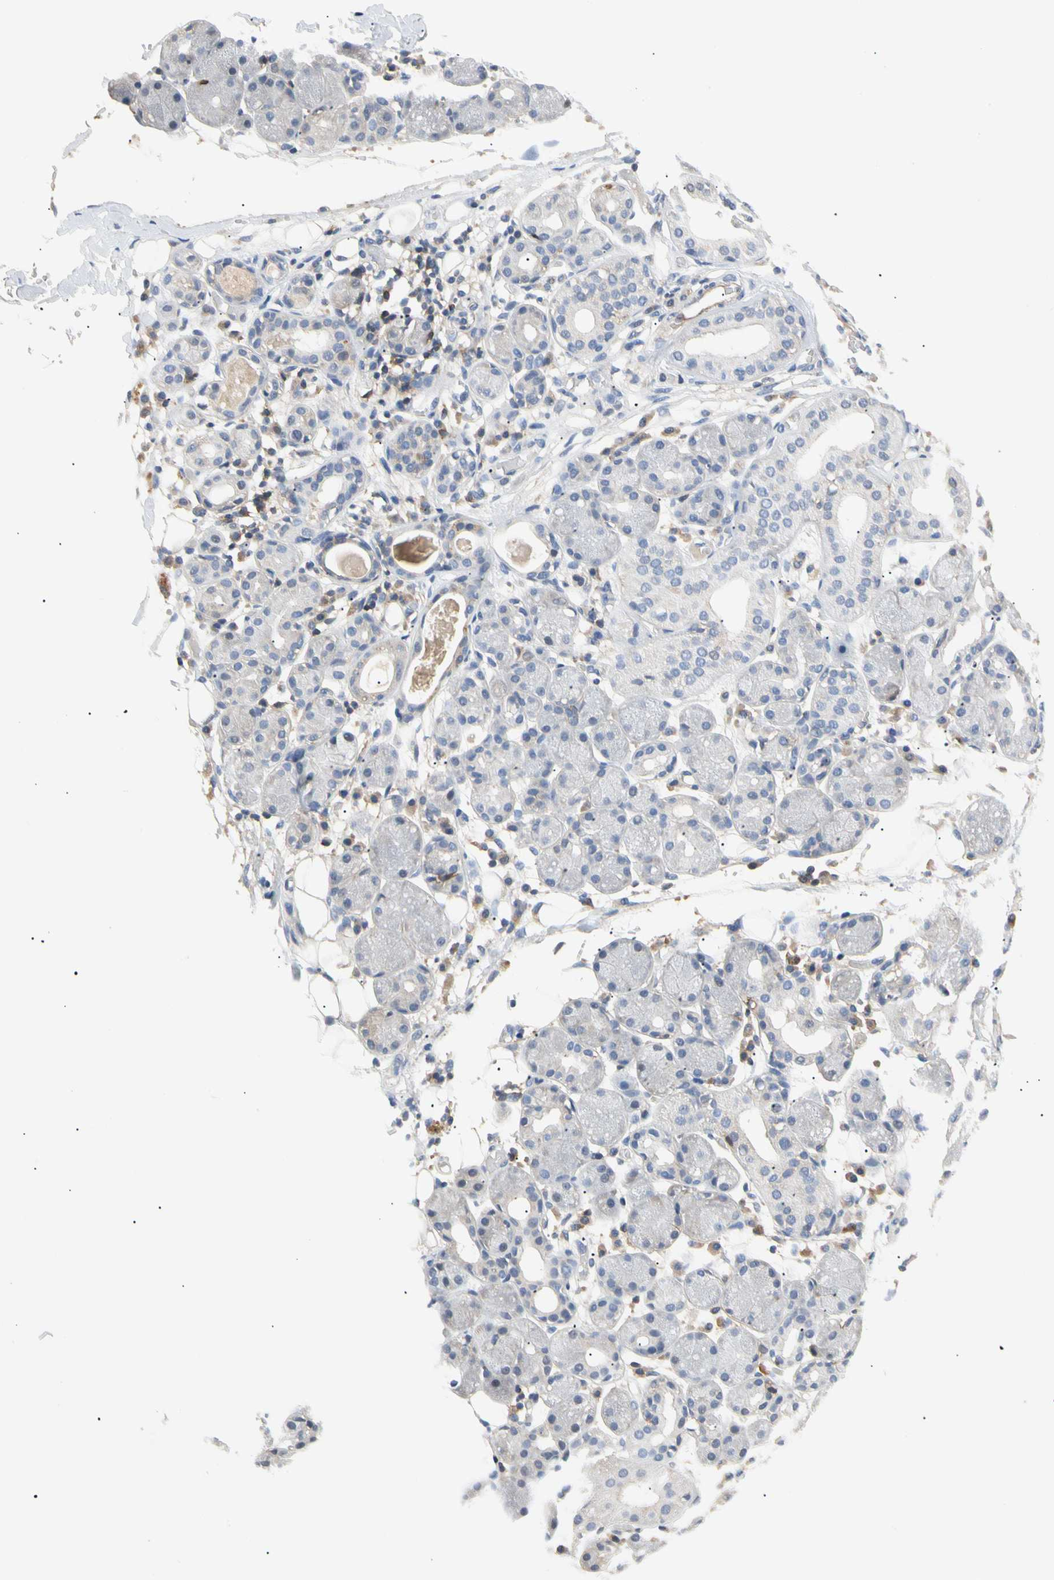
{"staining": {"intensity": "weak", "quantity": "<25%", "location": "cytoplasmic/membranous"}, "tissue": "salivary gland", "cell_type": "Glandular cells", "image_type": "normal", "snomed": [{"axis": "morphology", "description": "Normal tissue, NOS"}, {"axis": "topography", "description": "Salivary gland"}, {"axis": "topography", "description": "Peripheral nerve tissue"}], "caption": "A photomicrograph of salivary gland stained for a protein demonstrates no brown staining in glandular cells. The staining was performed using DAB (3,3'-diaminobenzidine) to visualize the protein expression in brown, while the nuclei were stained in blue with hematoxylin (Magnification: 20x).", "gene": "TNFRSF18", "patient": {"sex": "male", "age": 62}}